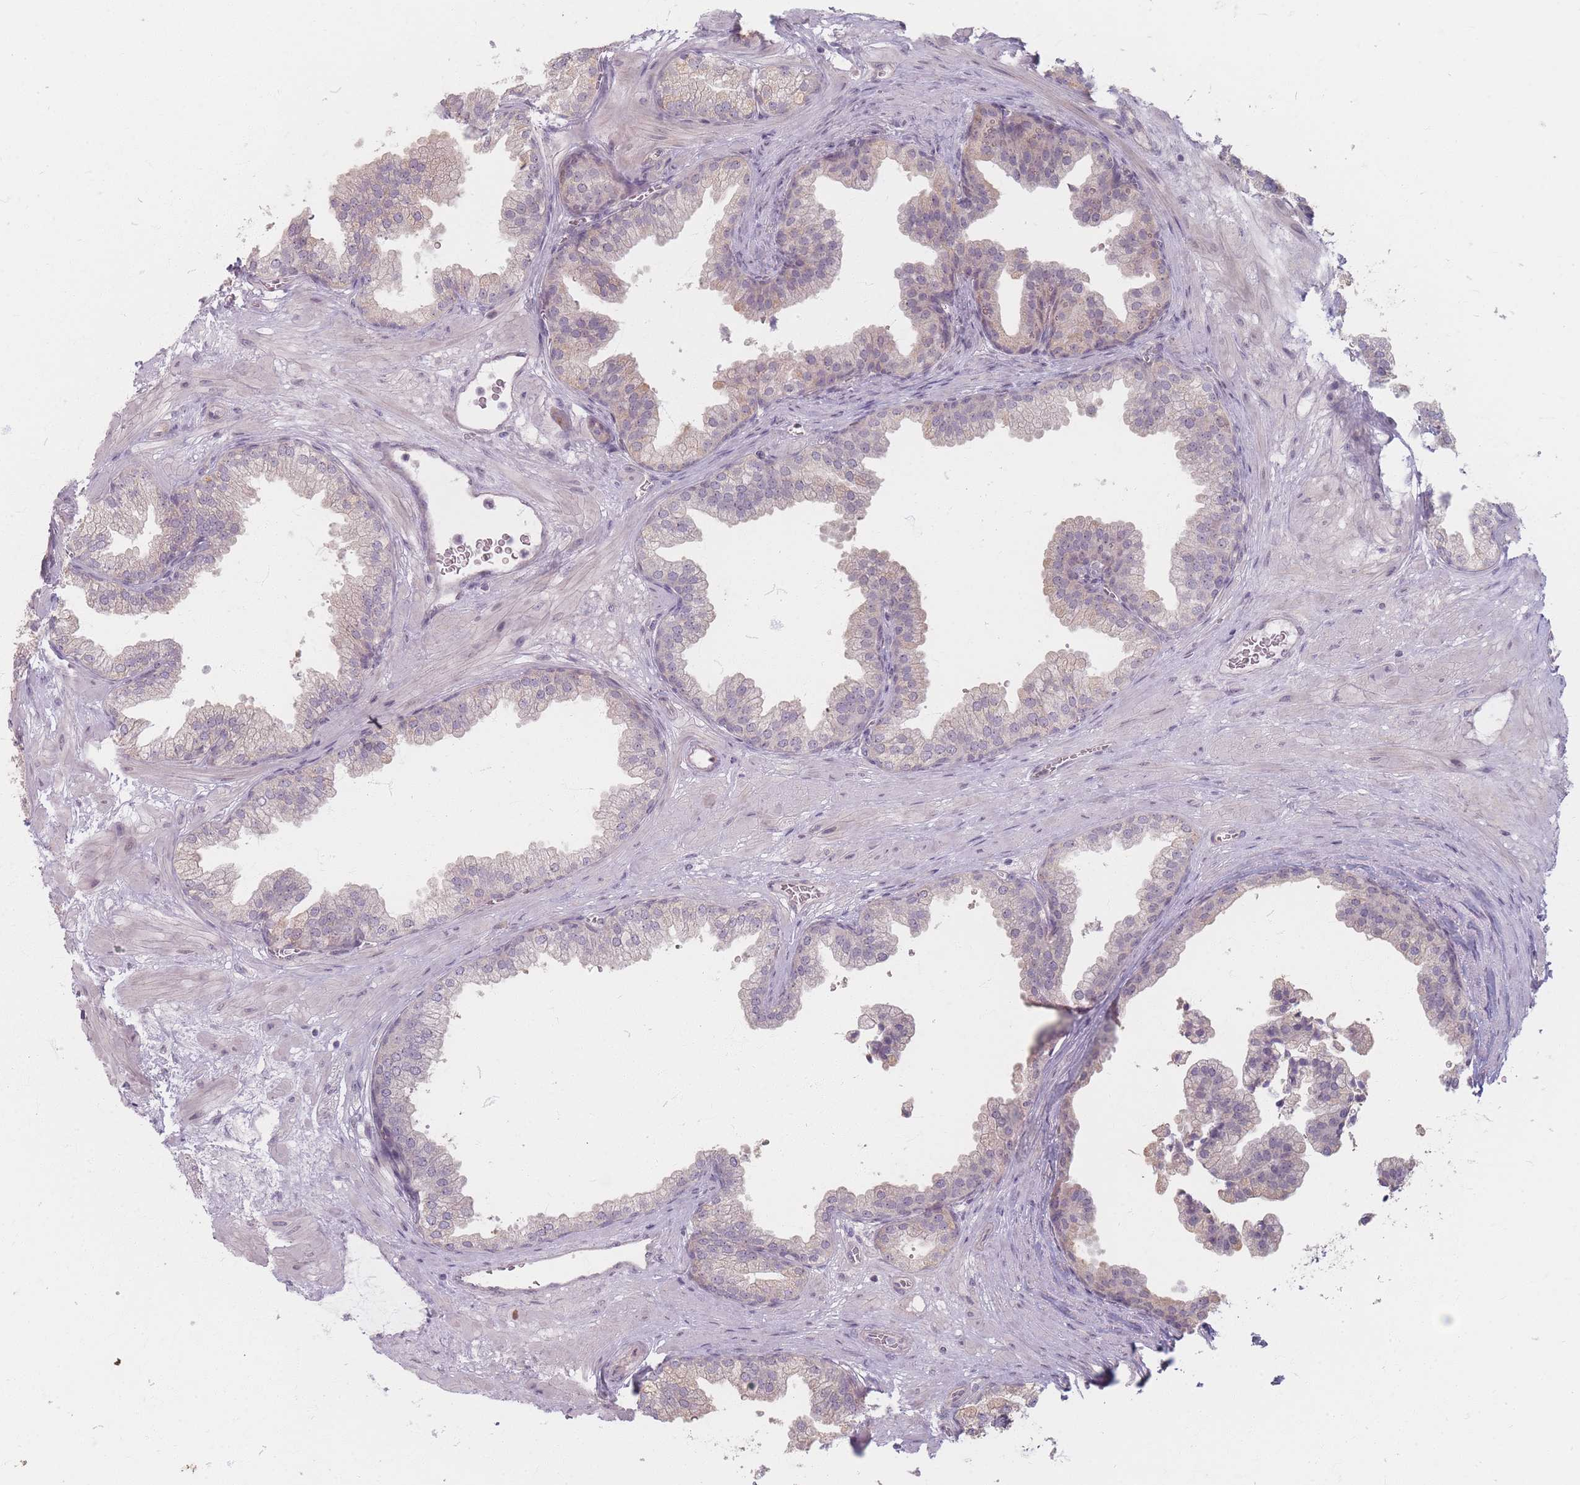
{"staining": {"intensity": "weak", "quantity": "<25%", "location": "cytoplasmic/membranous"}, "tissue": "prostate", "cell_type": "Glandular cells", "image_type": "normal", "snomed": [{"axis": "morphology", "description": "Normal tissue, NOS"}, {"axis": "topography", "description": "Prostate"}], "caption": "A histopathology image of prostate stained for a protein displays no brown staining in glandular cells.", "gene": "GABRA6", "patient": {"sex": "male", "age": 37}}